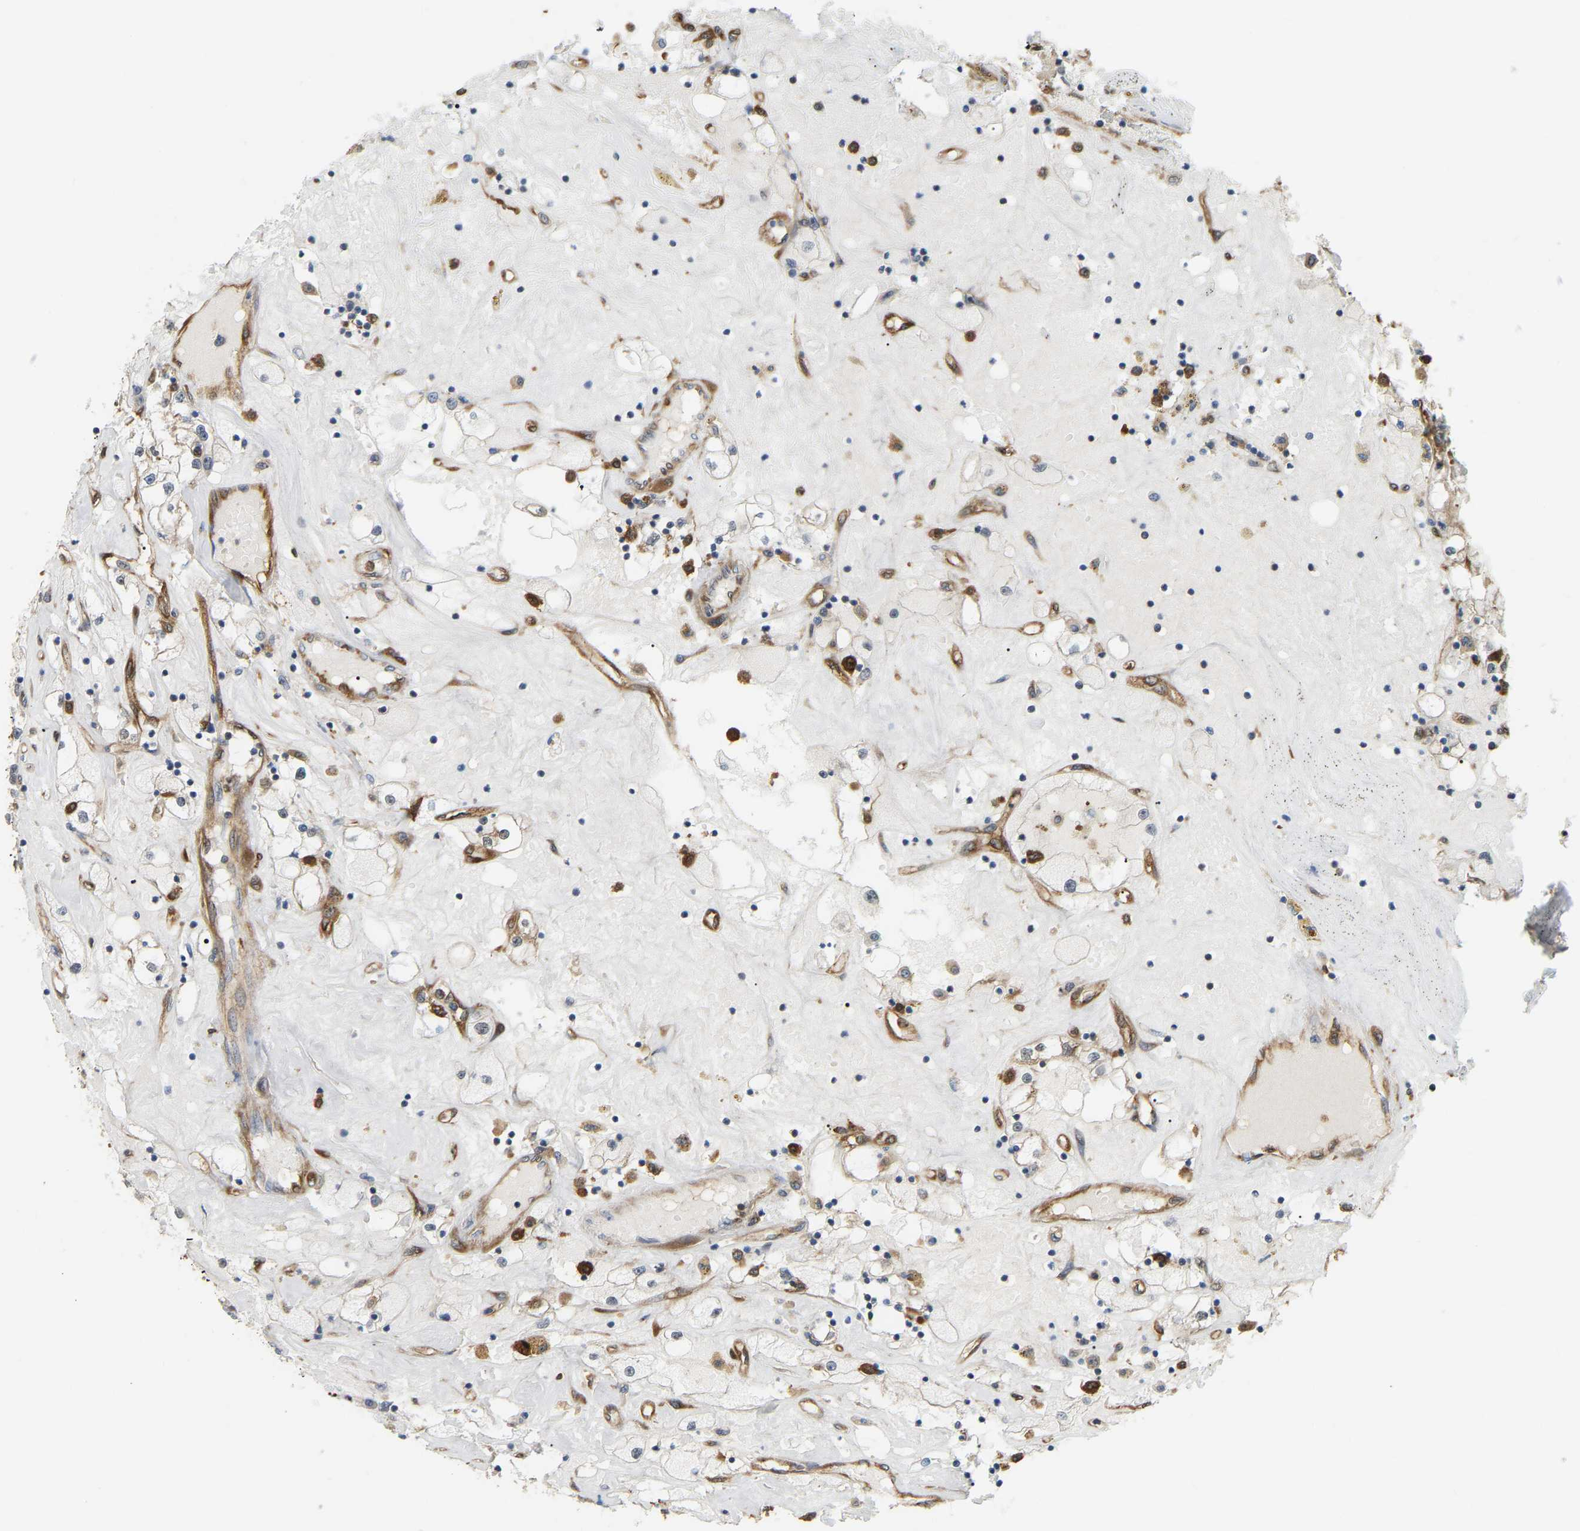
{"staining": {"intensity": "negative", "quantity": "none", "location": "none"}, "tissue": "renal cancer", "cell_type": "Tumor cells", "image_type": "cancer", "snomed": [{"axis": "morphology", "description": "Adenocarcinoma, NOS"}, {"axis": "topography", "description": "Kidney"}], "caption": "Protein analysis of renal cancer exhibits no significant expression in tumor cells. (Brightfield microscopy of DAB (3,3'-diaminobenzidine) immunohistochemistry at high magnification).", "gene": "PICALM", "patient": {"sex": "male", "age": 56}}